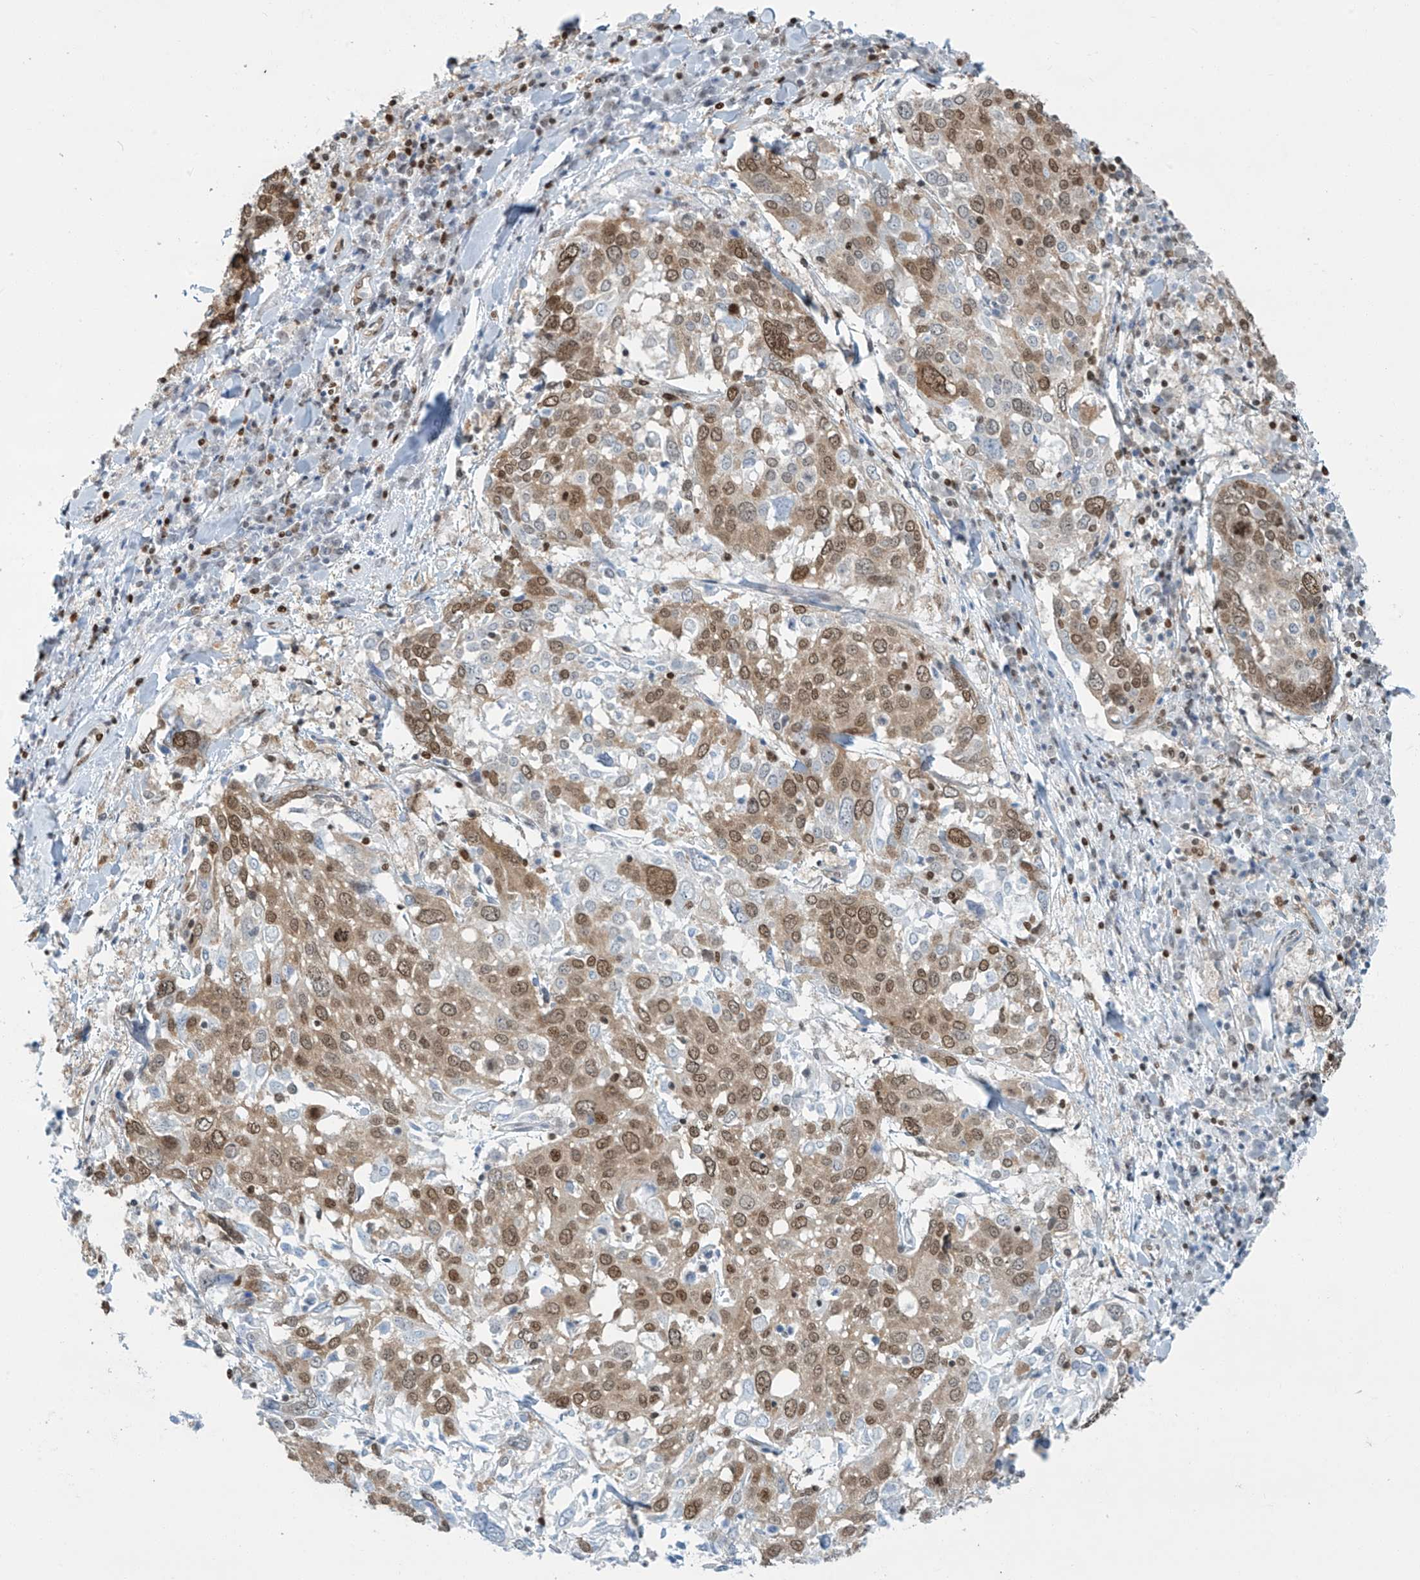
{"staining": {"intensity": "moderate", "quantity": ">75%", "location": "cytoplasmic/membranous,nuclear"}, "tissue": "lung cancer", "cell_type": "Tumor cells", "image_type": "cancer", "snomed": [{"axis": "morphology", "description": "Squamous cell carcinoma, NOS"}, {"axis": "topography", "description": "Lung"}], "caption": "Immunohistochemical staining of human squamous cell carcinoma (lung) shows medium levels of moderate cytoplasmic/membranous and nuclear protein positivity in about >75% of tumor cells.", "gene": "SARNP", "patient": {"sex": "male", "age": 65}}